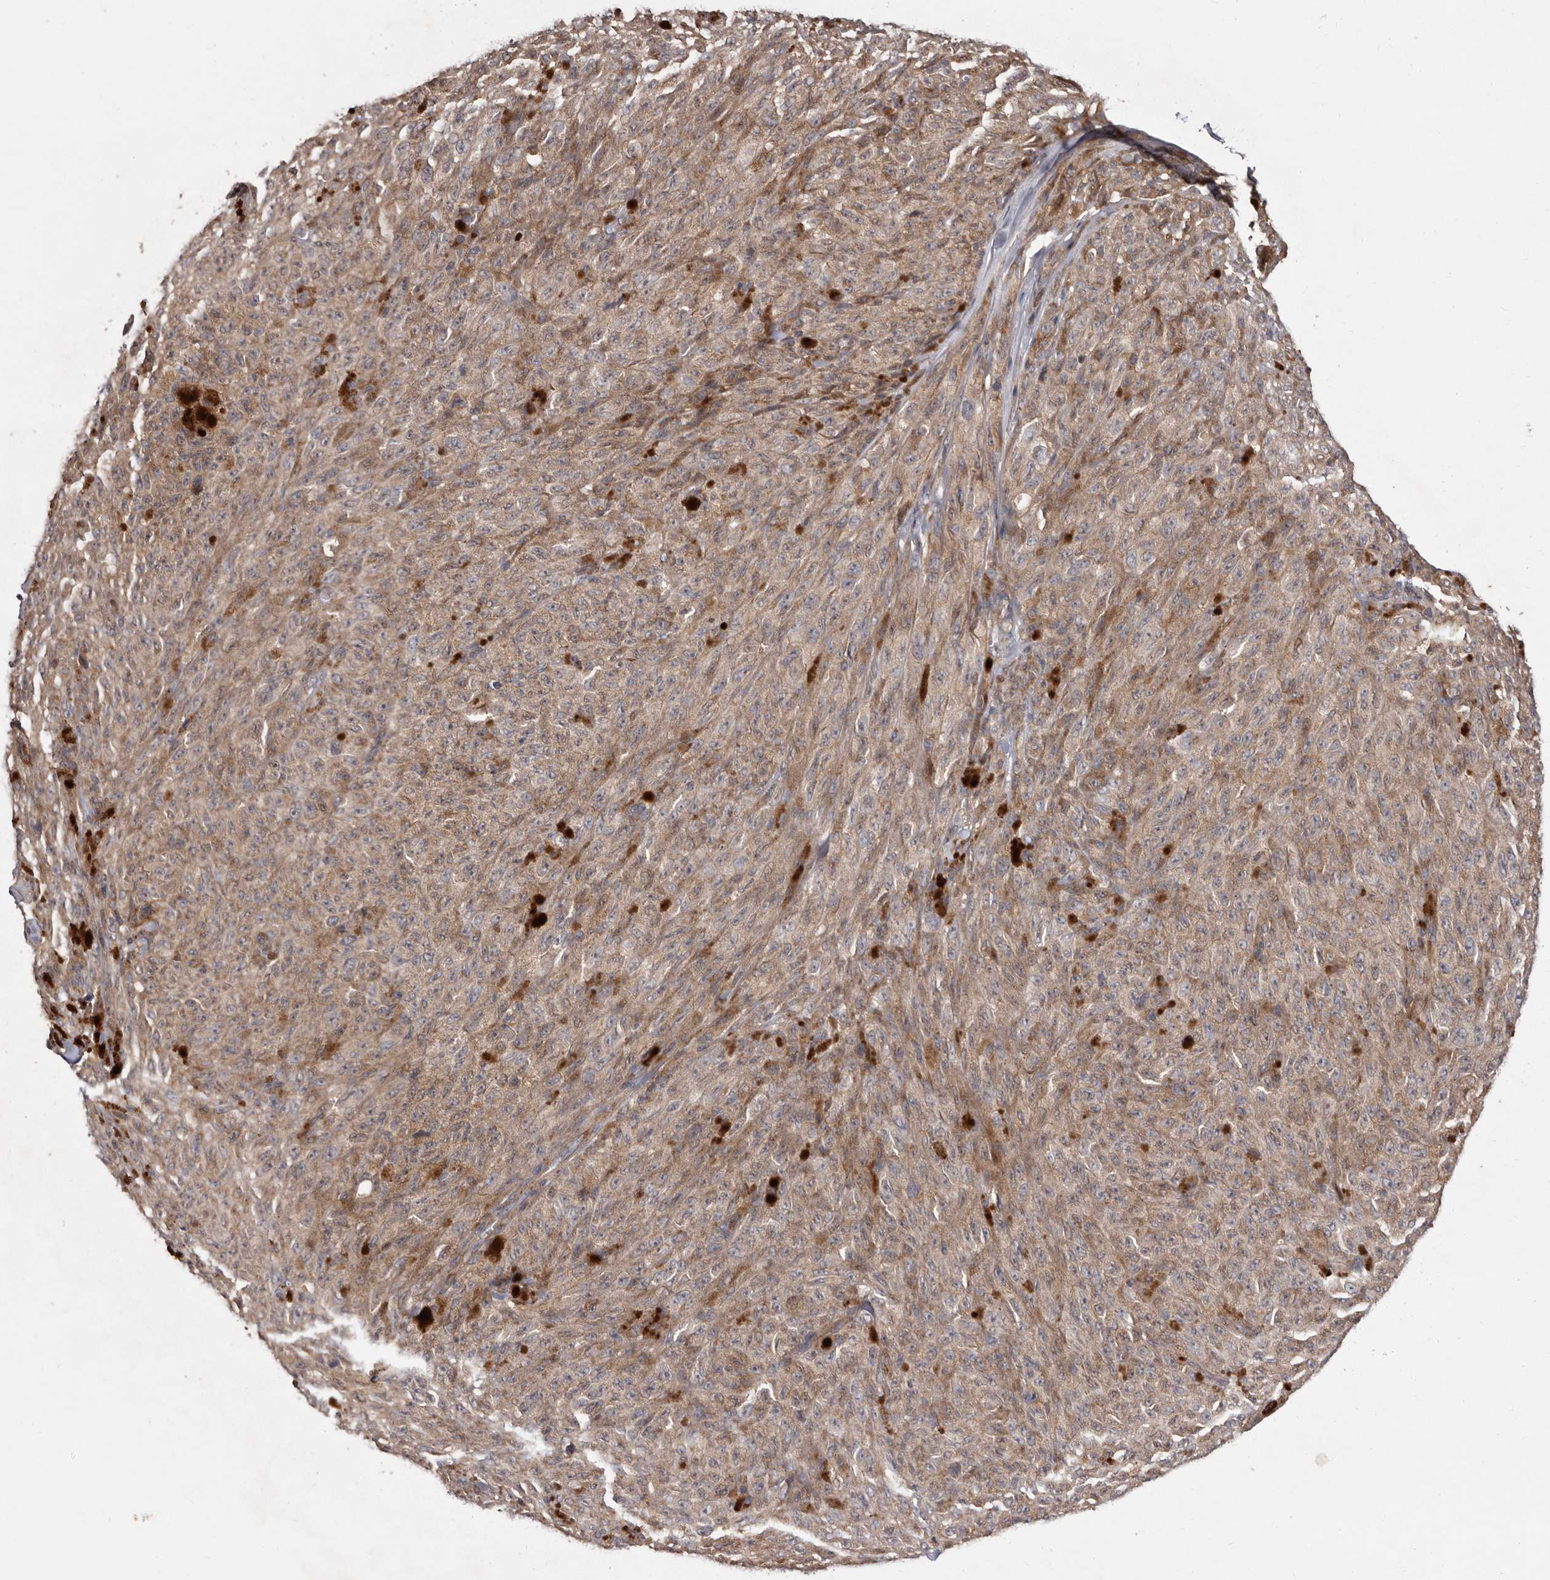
{"staining": {"intensity": "weak", "quantity": ">75%", "location": "cytoplasmic/membranous"}, "tissue": "melanoma", "cell_type": "Tumor cells", "image_type": "cancer", "snomed": [{"axis": "morphology", "description": "Malignant melanoma, NOS"}, {"axis": "topography", "description": "Skin"}], "caption": "Protein expression by IHC demonstrates weak cytoplasmic/membranous positivity in about >75% of tumor cells in melanoma.", "gene": "FLAD1", "patient": {"sex": "female", "age": 82}}